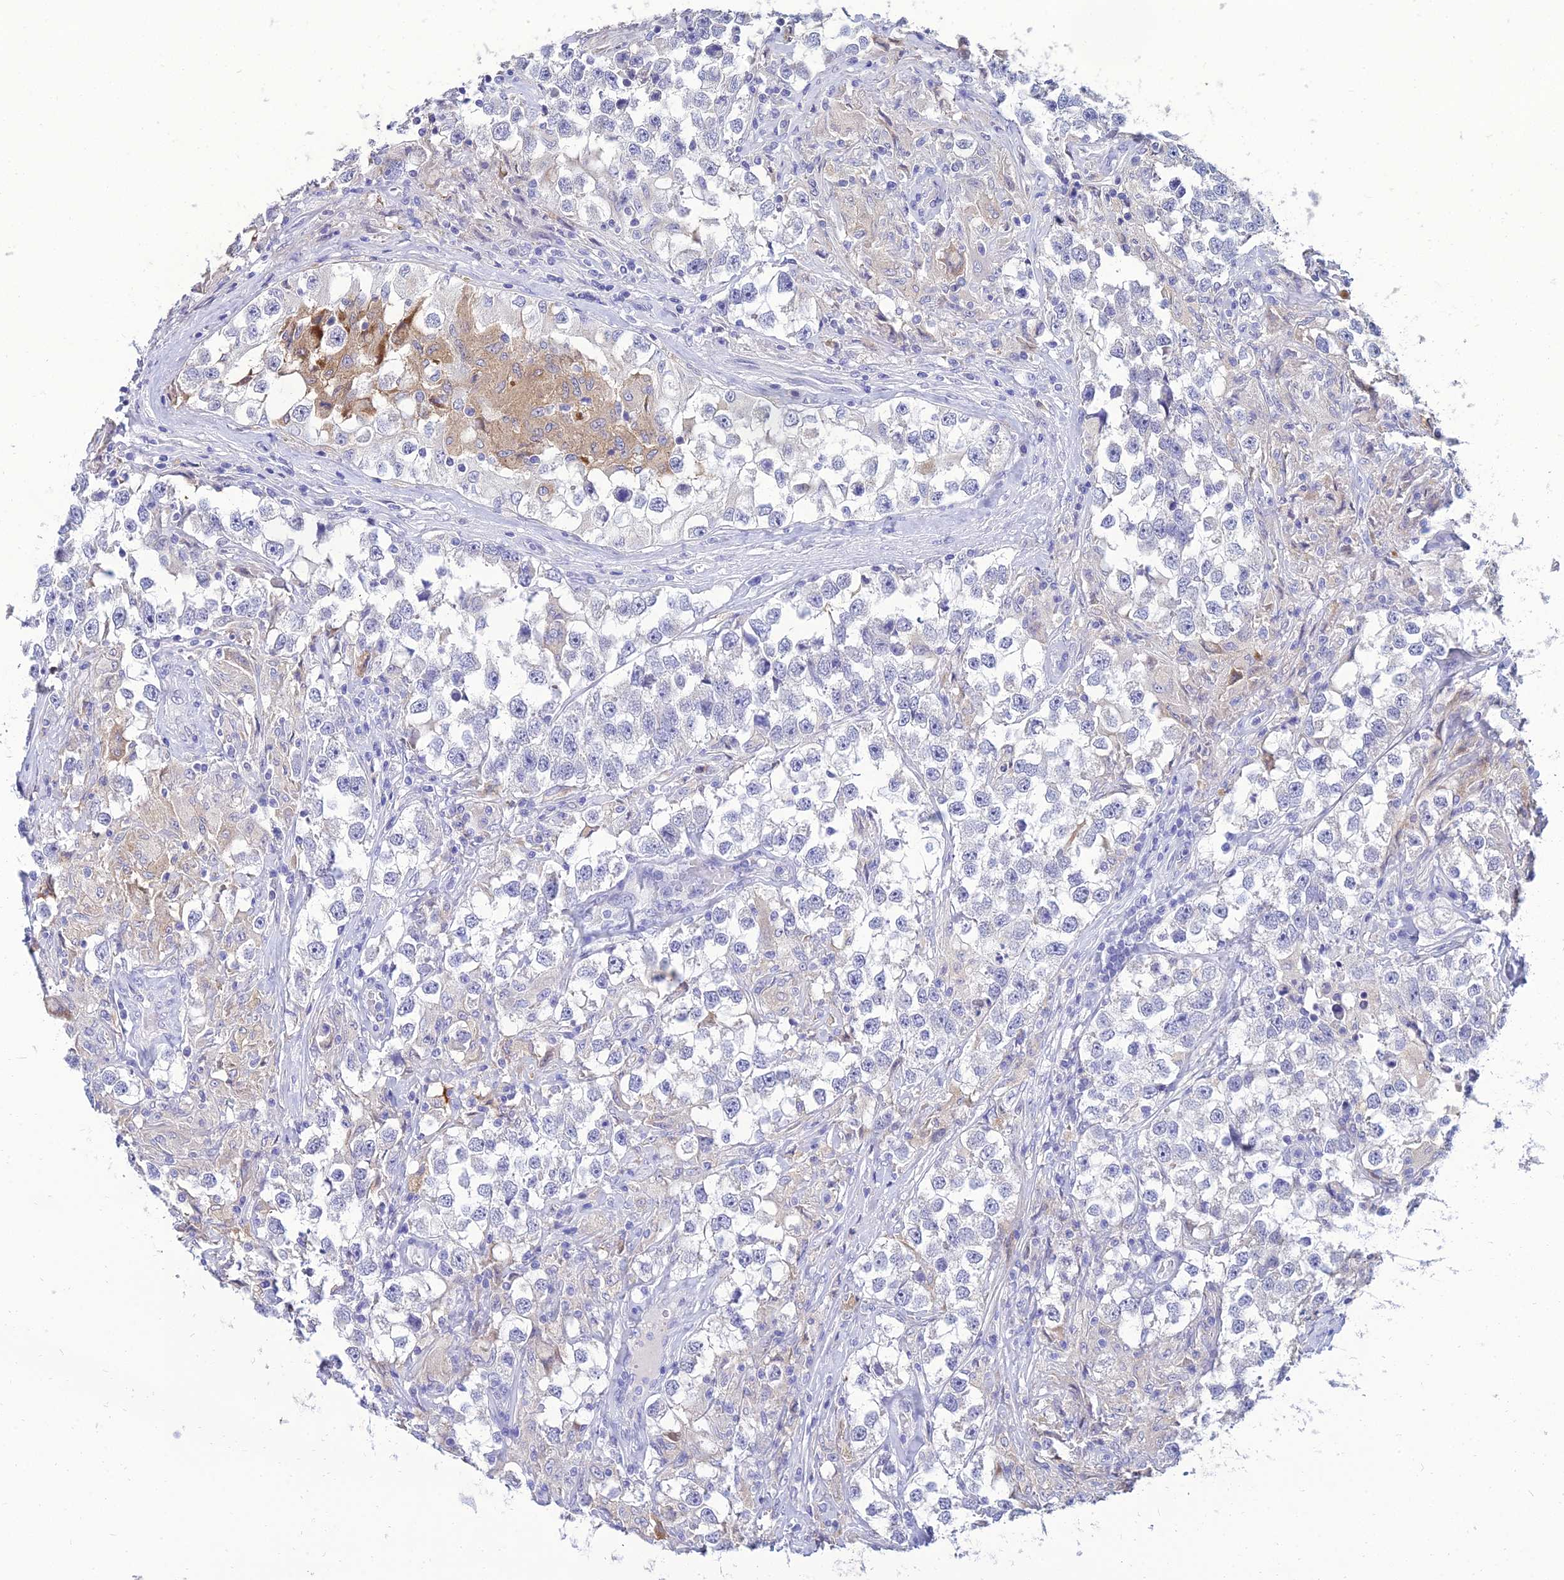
{"staining": {"intensity": "weak", "quantity": "<25%", "location": "cytoplasmic/membranous"}, "tissue": "testis cancer", "cell_type": "Tumor cells", "image_type": "cancer", "snomed": [{"axis": "morphology", "description": "Seminoma, NOS"}, {"axis": "topography", "description": "Testis"}], "caption": "A high-resolution image shows immunohistochemistry (IHC) staining of seminoma (testis), which displays no significant staining in tumor cells.", "gene": "NPY", "patient": {"sex": "male", "age": 46}}